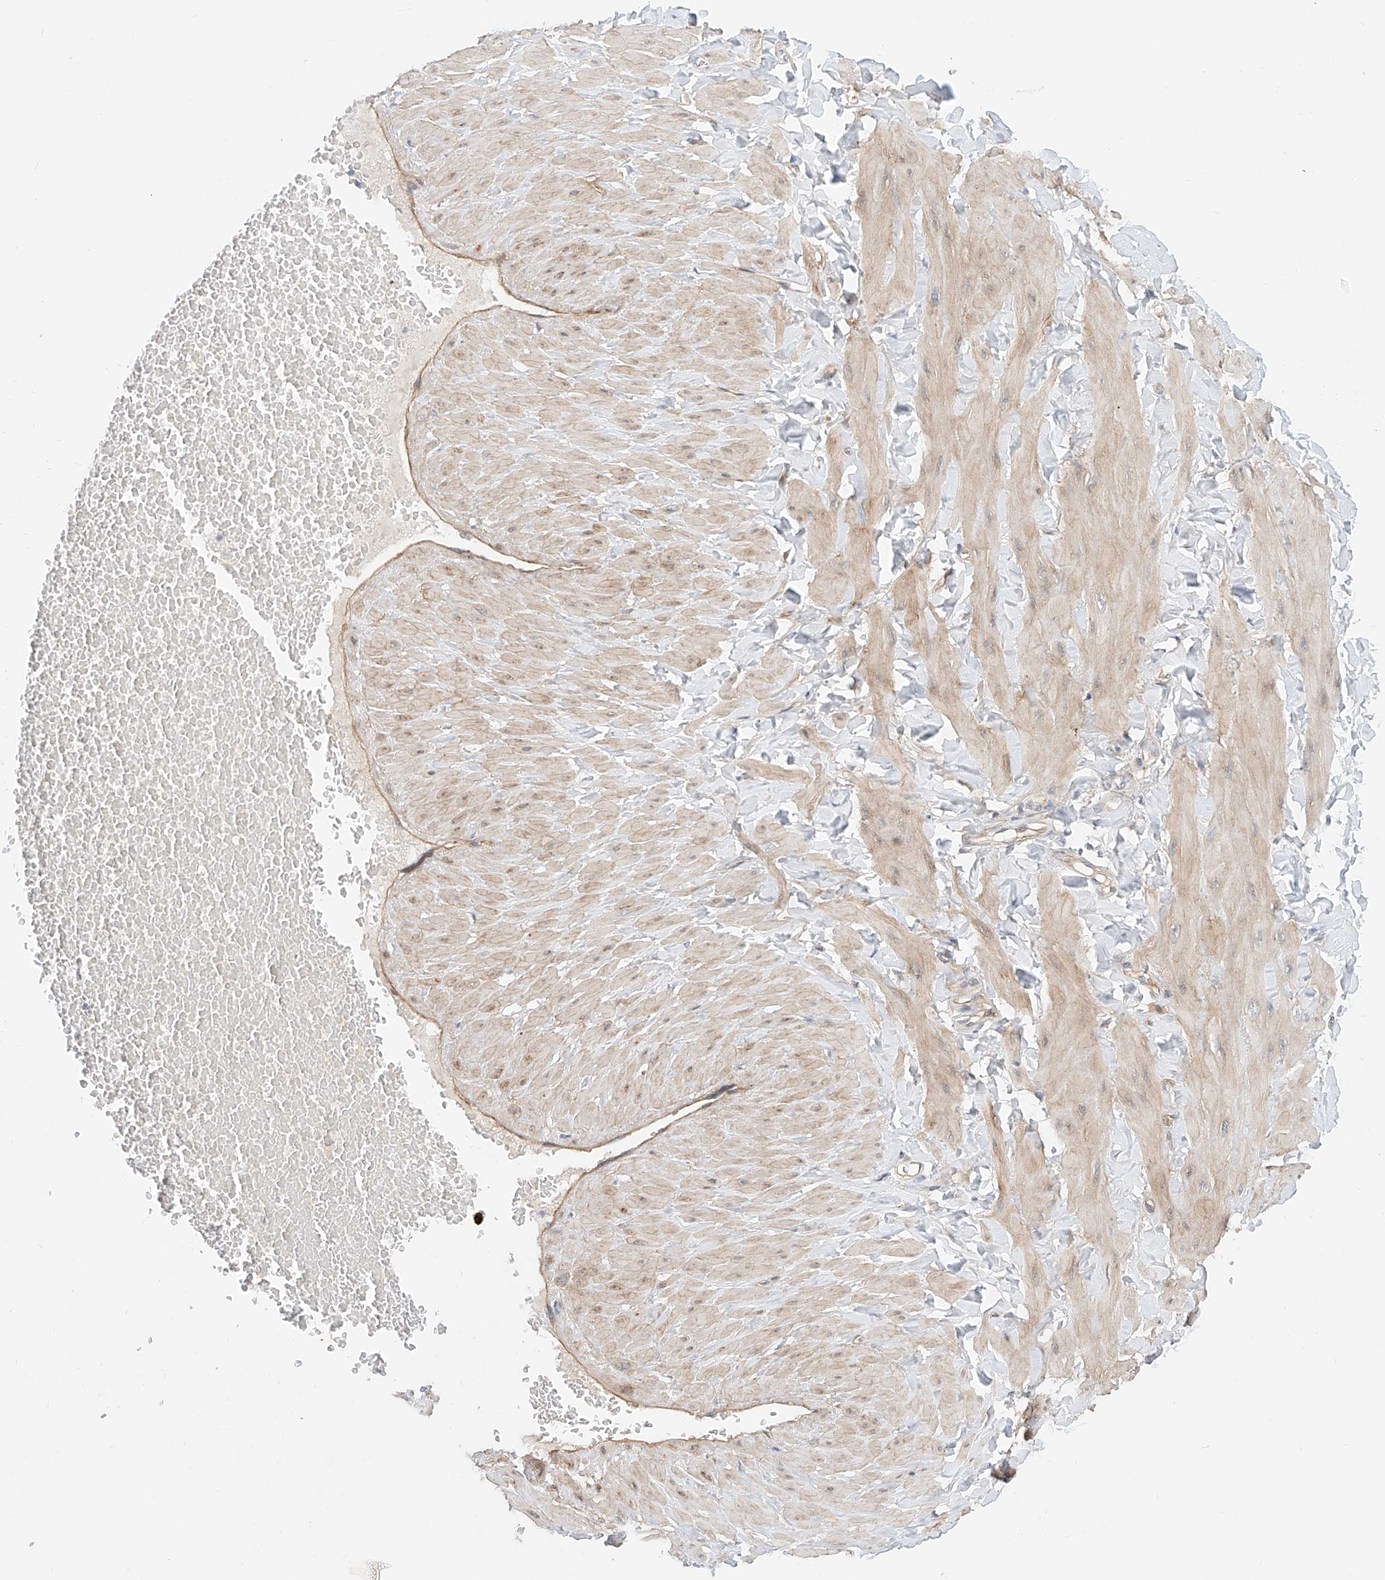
{"staining": {"intensity": "negative", "quantity": "none", "location": "none"}, "tissue": "adipose tissue", "cell_type": "Adipocytes", "image_type": "normal", "snomed": [{"axis": "morphology", "description": "Normal tissue, NOS"}, {"axis": "topography", "description": "Adipose tissue"}, {"axis": "topography", "description": "Vascular tissue"}, {"axis": "topography", "description": "Peripheral nerve tissue"}], "caption": "The IHC micrograph has no significant expression in adipocytes of adipose tissue. (Stains: DAB immunohistochemistry with hematoxylin counter stain, Microscopy: brightfield microscopy at high magnification).", "gene": "SBSPON", "patient": {"sex": "male", "age": 25}}